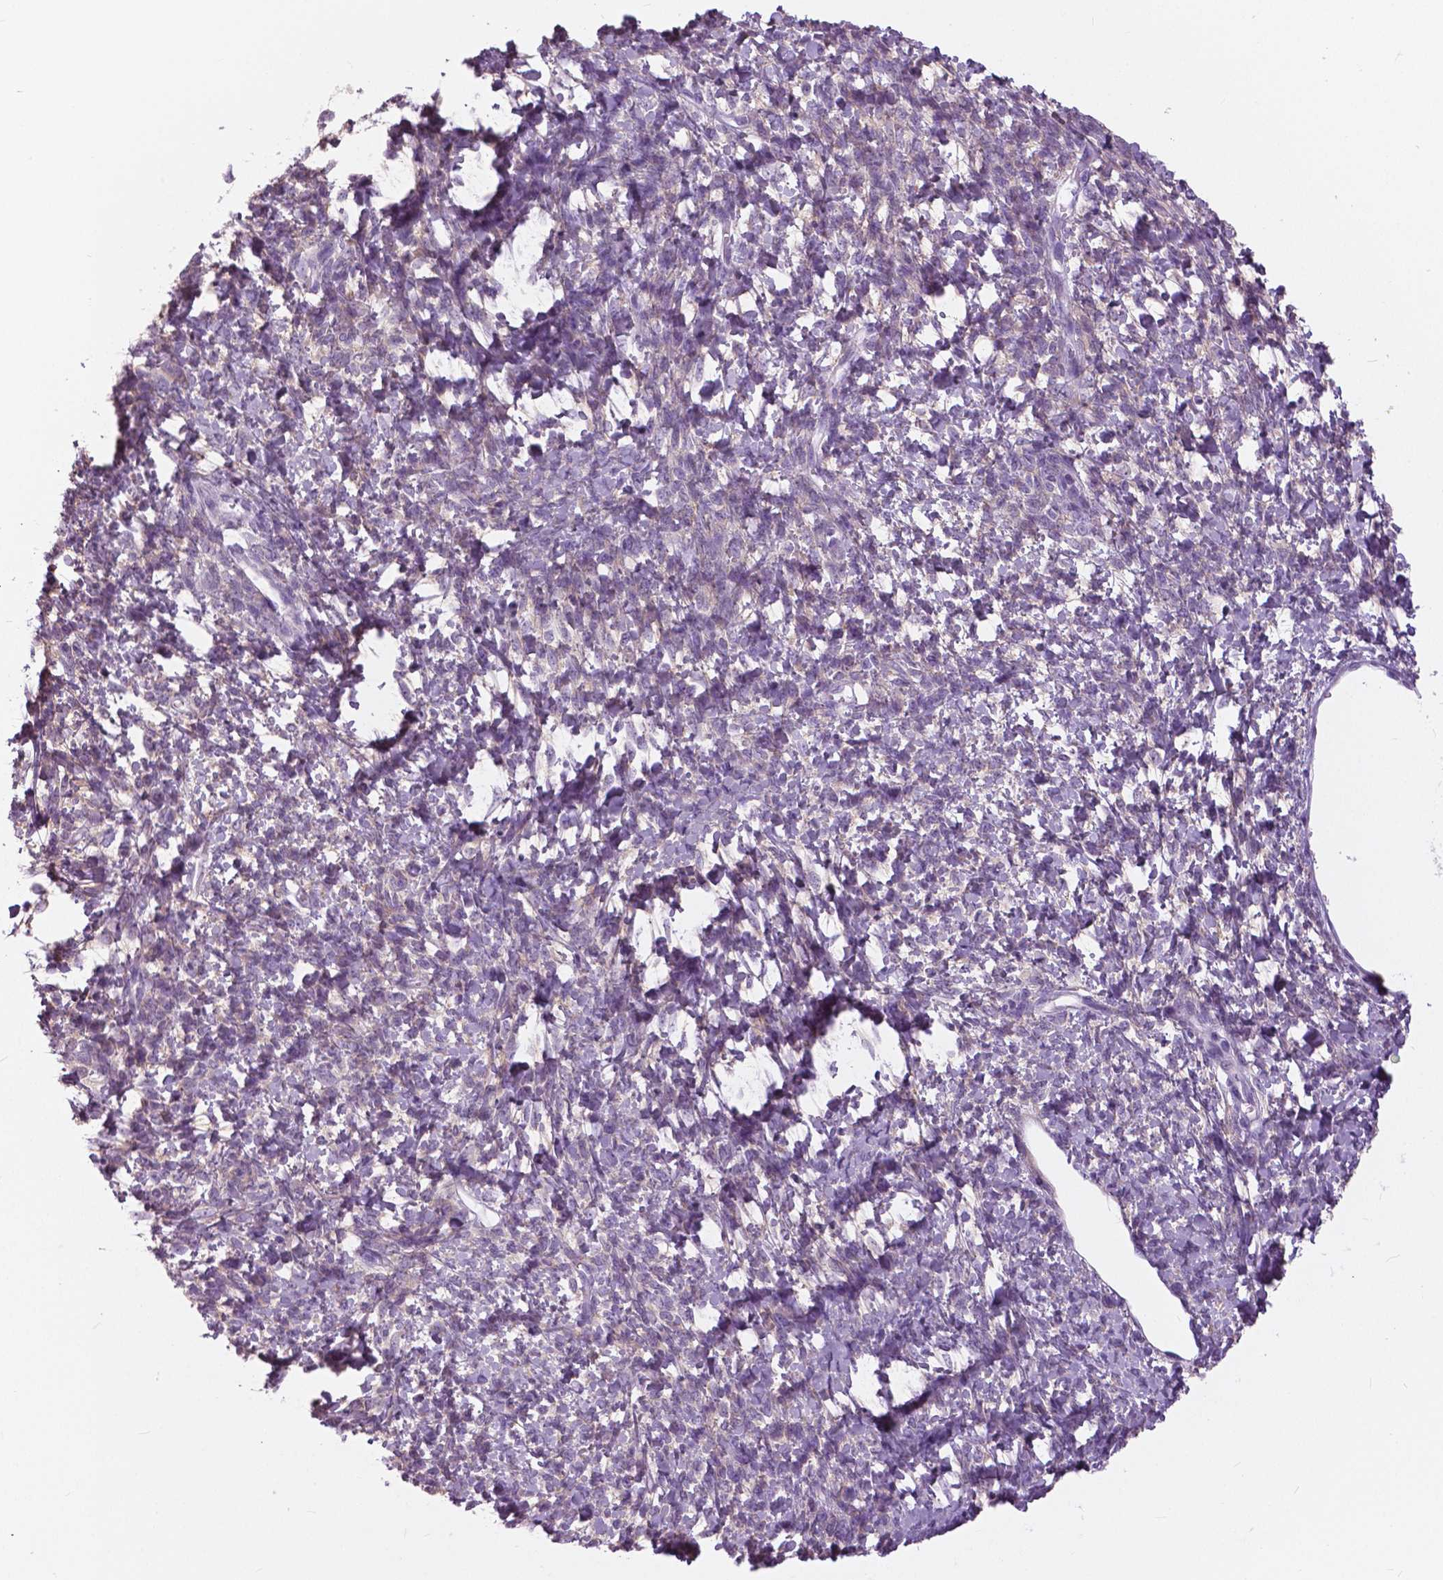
{"staining": {"intensity": "negative", "quantity": "none", "location": "none"}, "tissue": "ovarian cancer", "cell_type": "Tumor cells", "image_type": "cancer", "snomed": [{"axis": "morphology", "description": "Cystadenocarcinoma, serous, NOS"}, {"axis": "topography", "description": "Ovary"}], "caption": "Protein analysis of ovarian serous cystadenocarcinoma exhibits no significant staining in tumor cells.", "gene": "SERPINI1", "patient": {"sex": "female", "age": 53}}